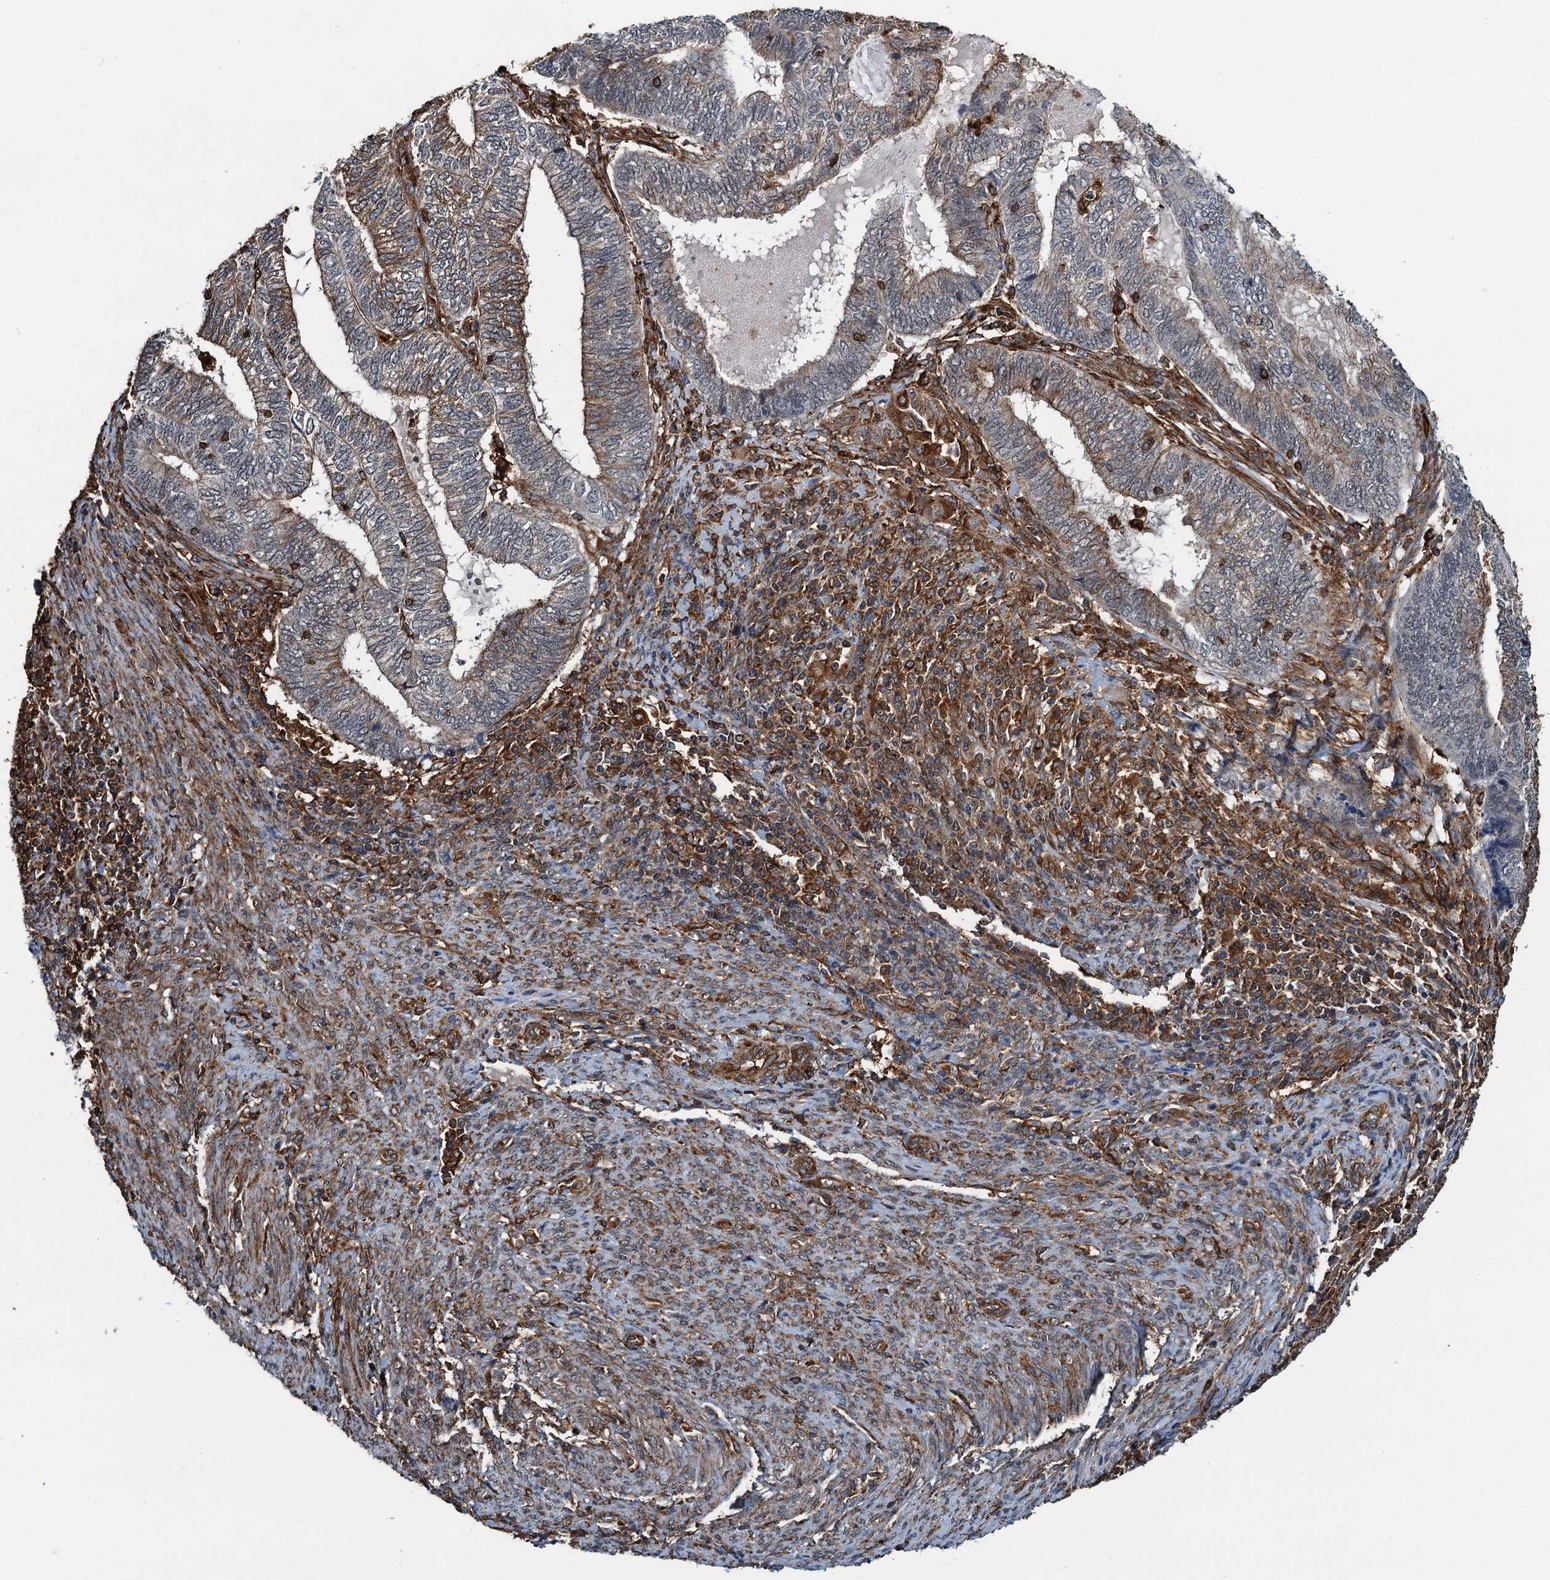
{"staining": {"intensity": "moderate", "quantity": "25%-75%", "location": "cytoplasmic/membranous"}, "tissue": "endometrial cancer", "cell_type": "Tumor cells", "image_type": "cancer", "snomed": [{"axis": "morphology", "description": "Adenocarcinoma, NOS"}, {"axis": "topography", "description": "Uterus"}, {"axis": "topography", "description": "Endometrium"}], "caption": "Immunohistochemistry photomicrograph of neoplastic tissue: adenocarcinoma (endometrial) stained using IHC reveals medium levels of moderate protein expression localized specifically in the cytoplasmic/membranous of tumor cells, appearing as a cytoplasmic/membranous brown color.", "gene": "WHAMM", "patient": {"sex": "female", "age": 70}}